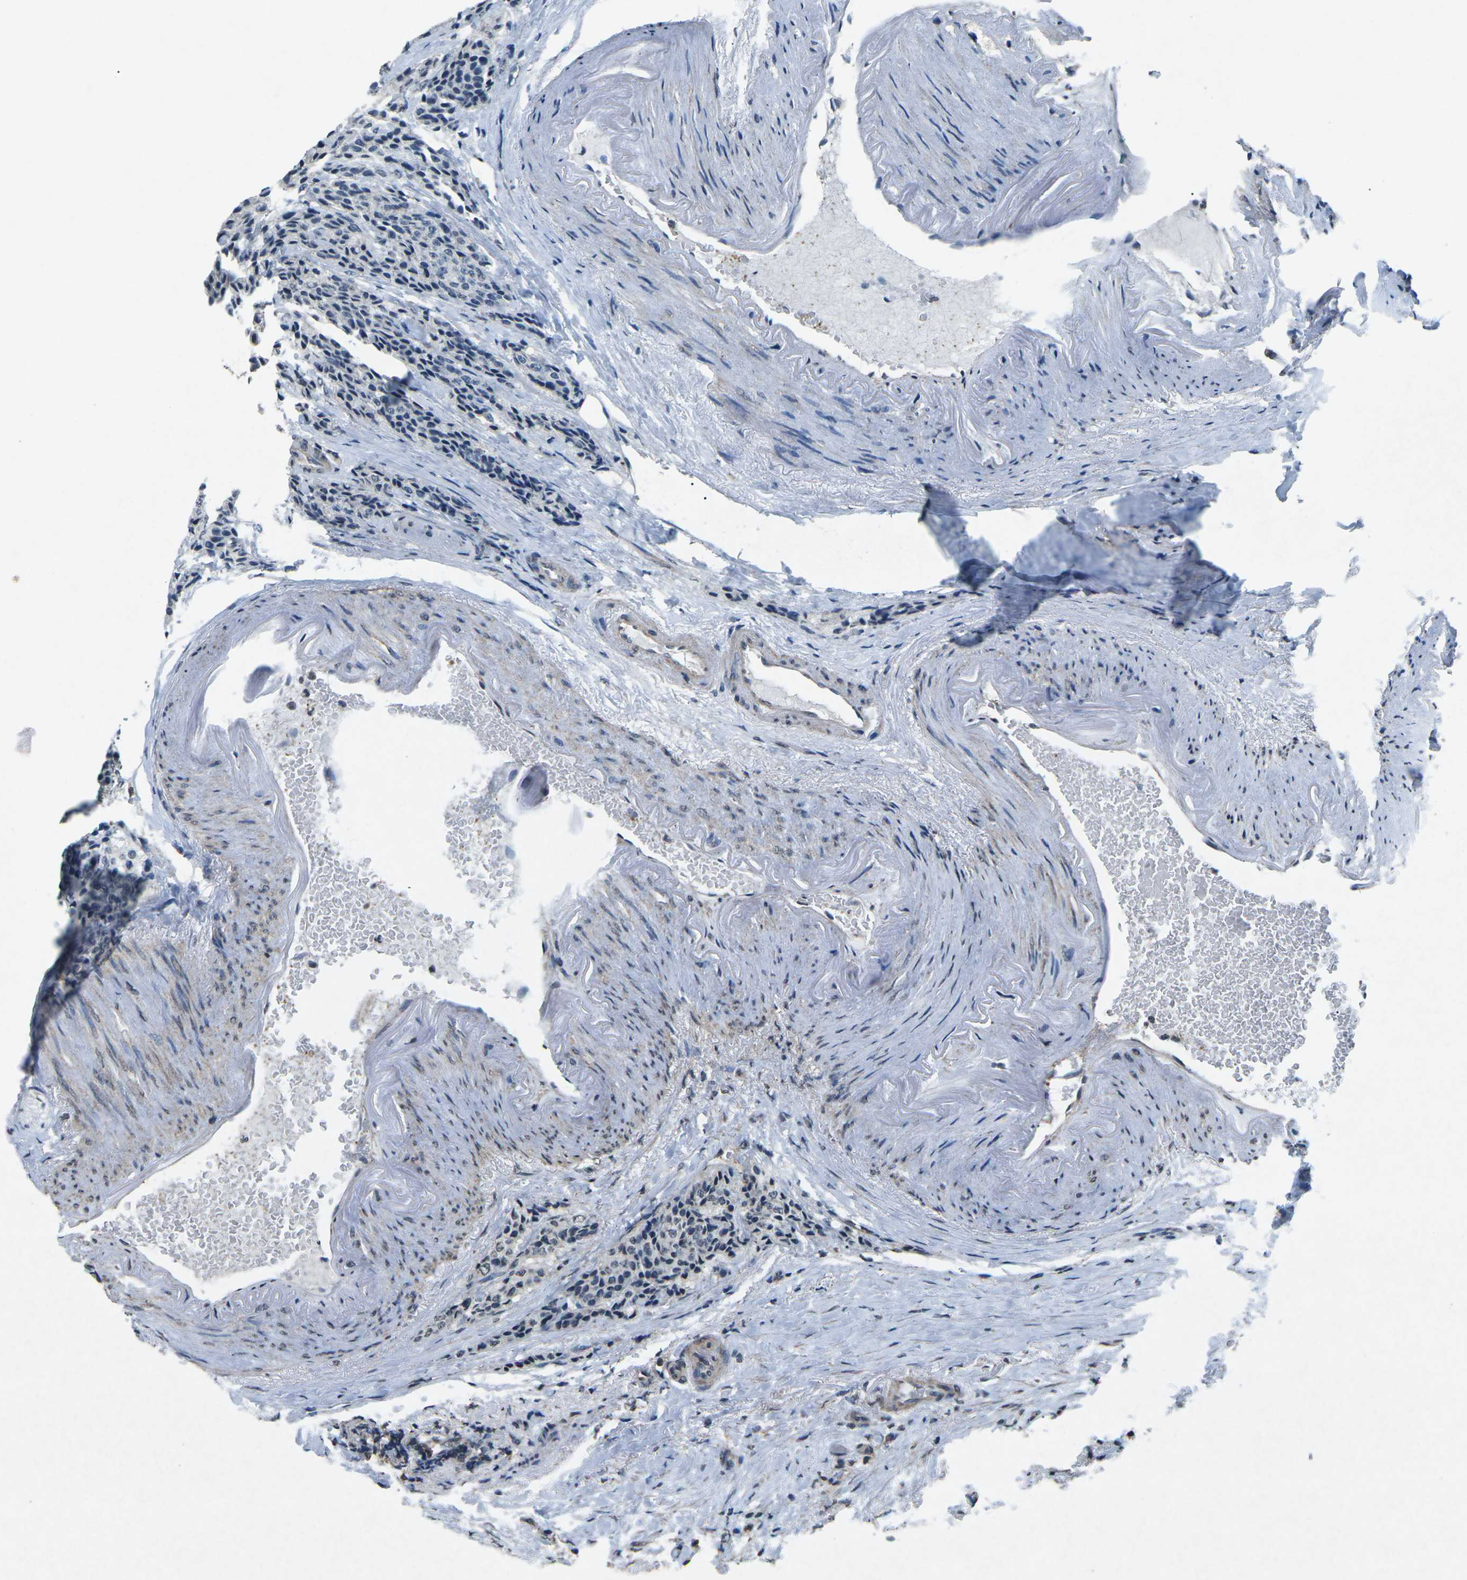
{"staining": {"intensity": "negative", "quantity": "none", "location": "none"}, "tissue": "carcinoid", "cell_type": "Tumor cells", "image_type": "cancer", "snomed": [{"axis": "morphology", "description": "Carcinoid, malignant, NOS"}, {"axis": "topography", "description": "Colon"}], "caption": "Photomicrograph shows no protein staining in tumor cells of carcinoid (malignant) tissue. The staining is performed using DAB (3,3'-diaminobenzidine) brown chromogen with nuclei counter-stained in using hematoxylin.", "gene": "TFR2", "patient": {"sex": "female", "age": 61}}